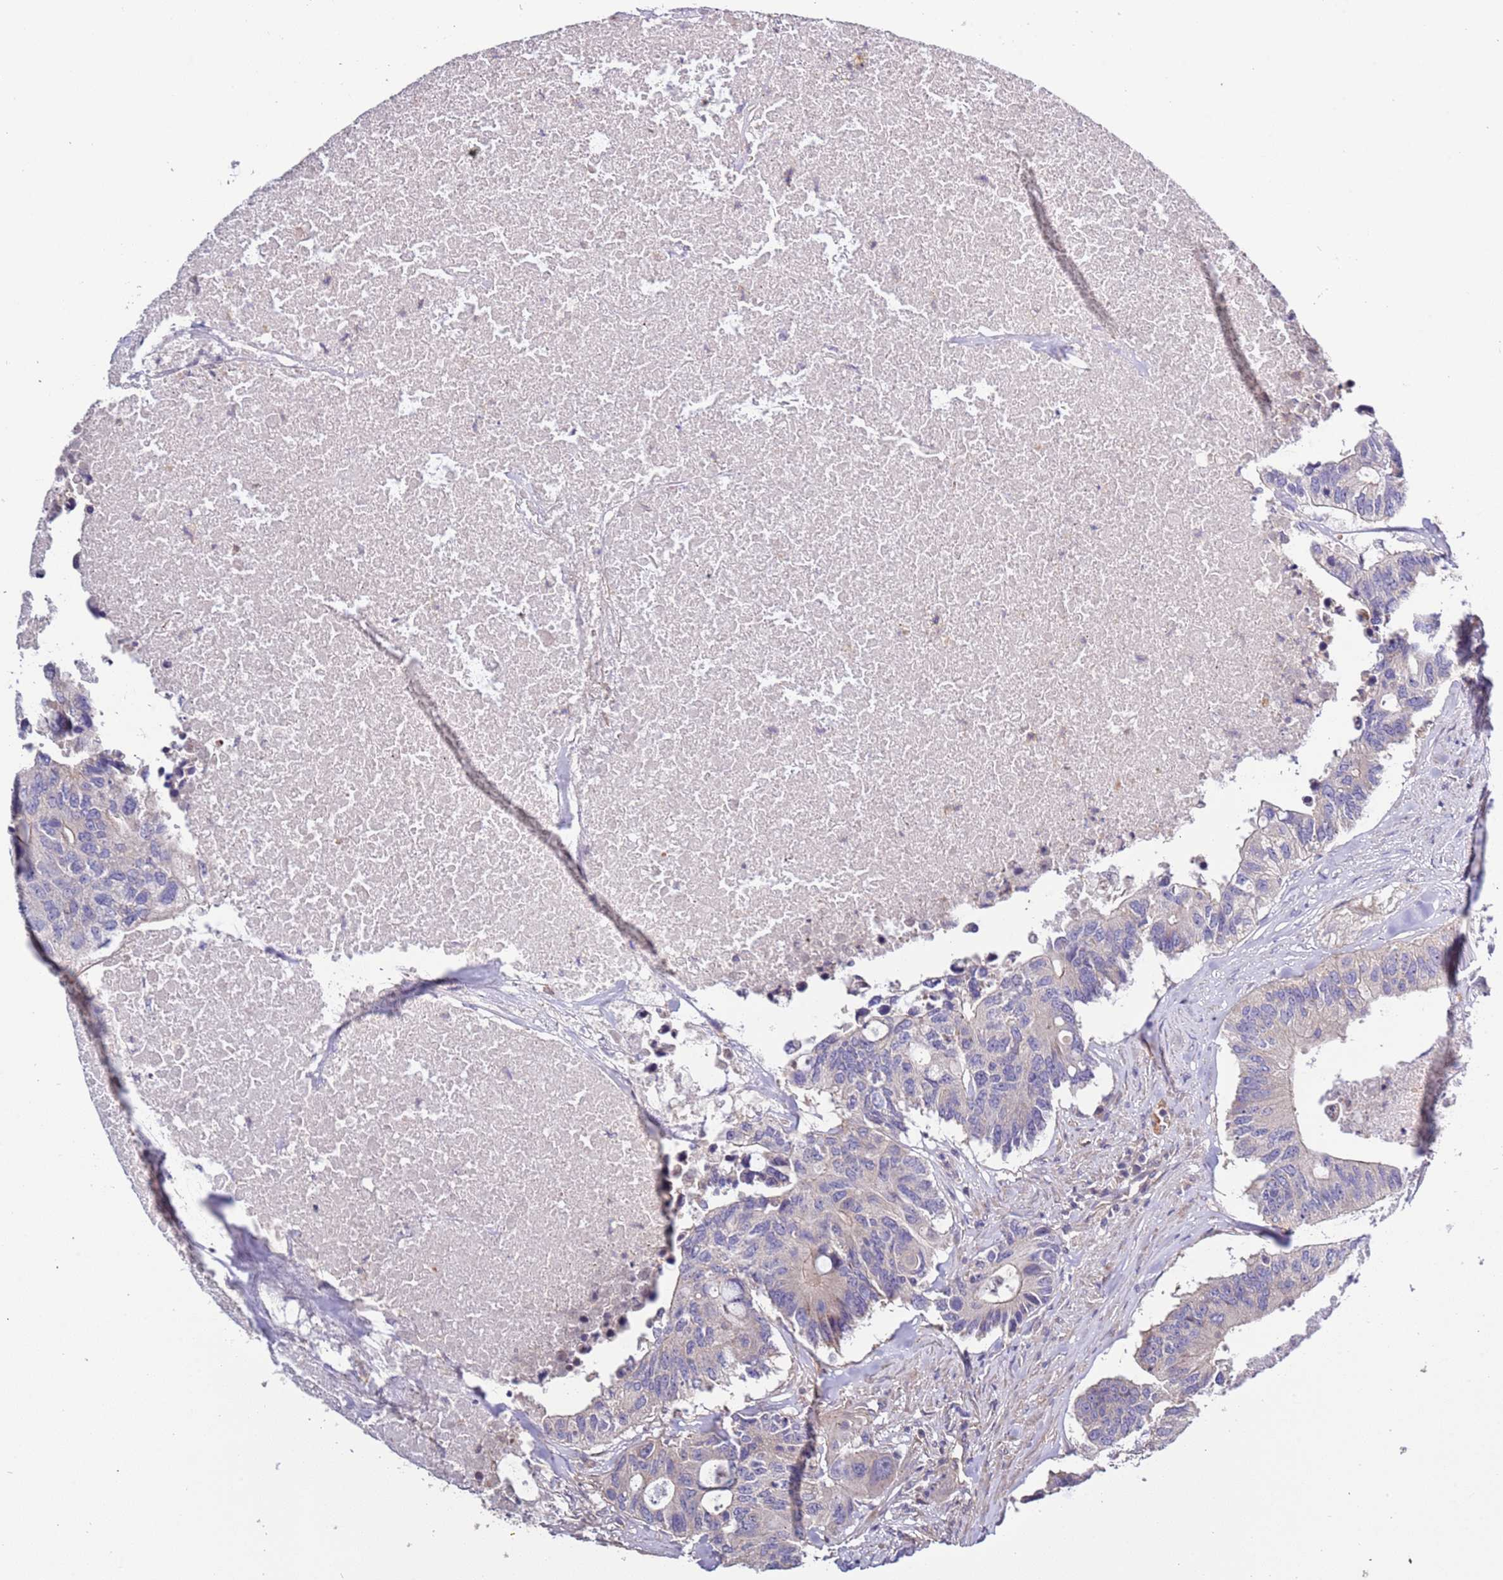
{"staining": {"intensity": "weak", "quantity": "<25%", "location": "cytoplasmic/membranous"}, "tissue": "colorectal cancer", "cell_type": "Tumor cells", "image_type": "cancer", "snomed": [{"axis": "morphology", "description": "Adenocarcinoma, NOS"}, {"axis": "topography", "description": "Colon"}], "caption": "High power microscopy image of an immunohistochemistry (IHC) histopathology image of adenocarcinoma (colorectal), revealing no significant expression in tumor cells.", "gene": "LAMB4", "patient": {"sex": "male", "age": 71}}